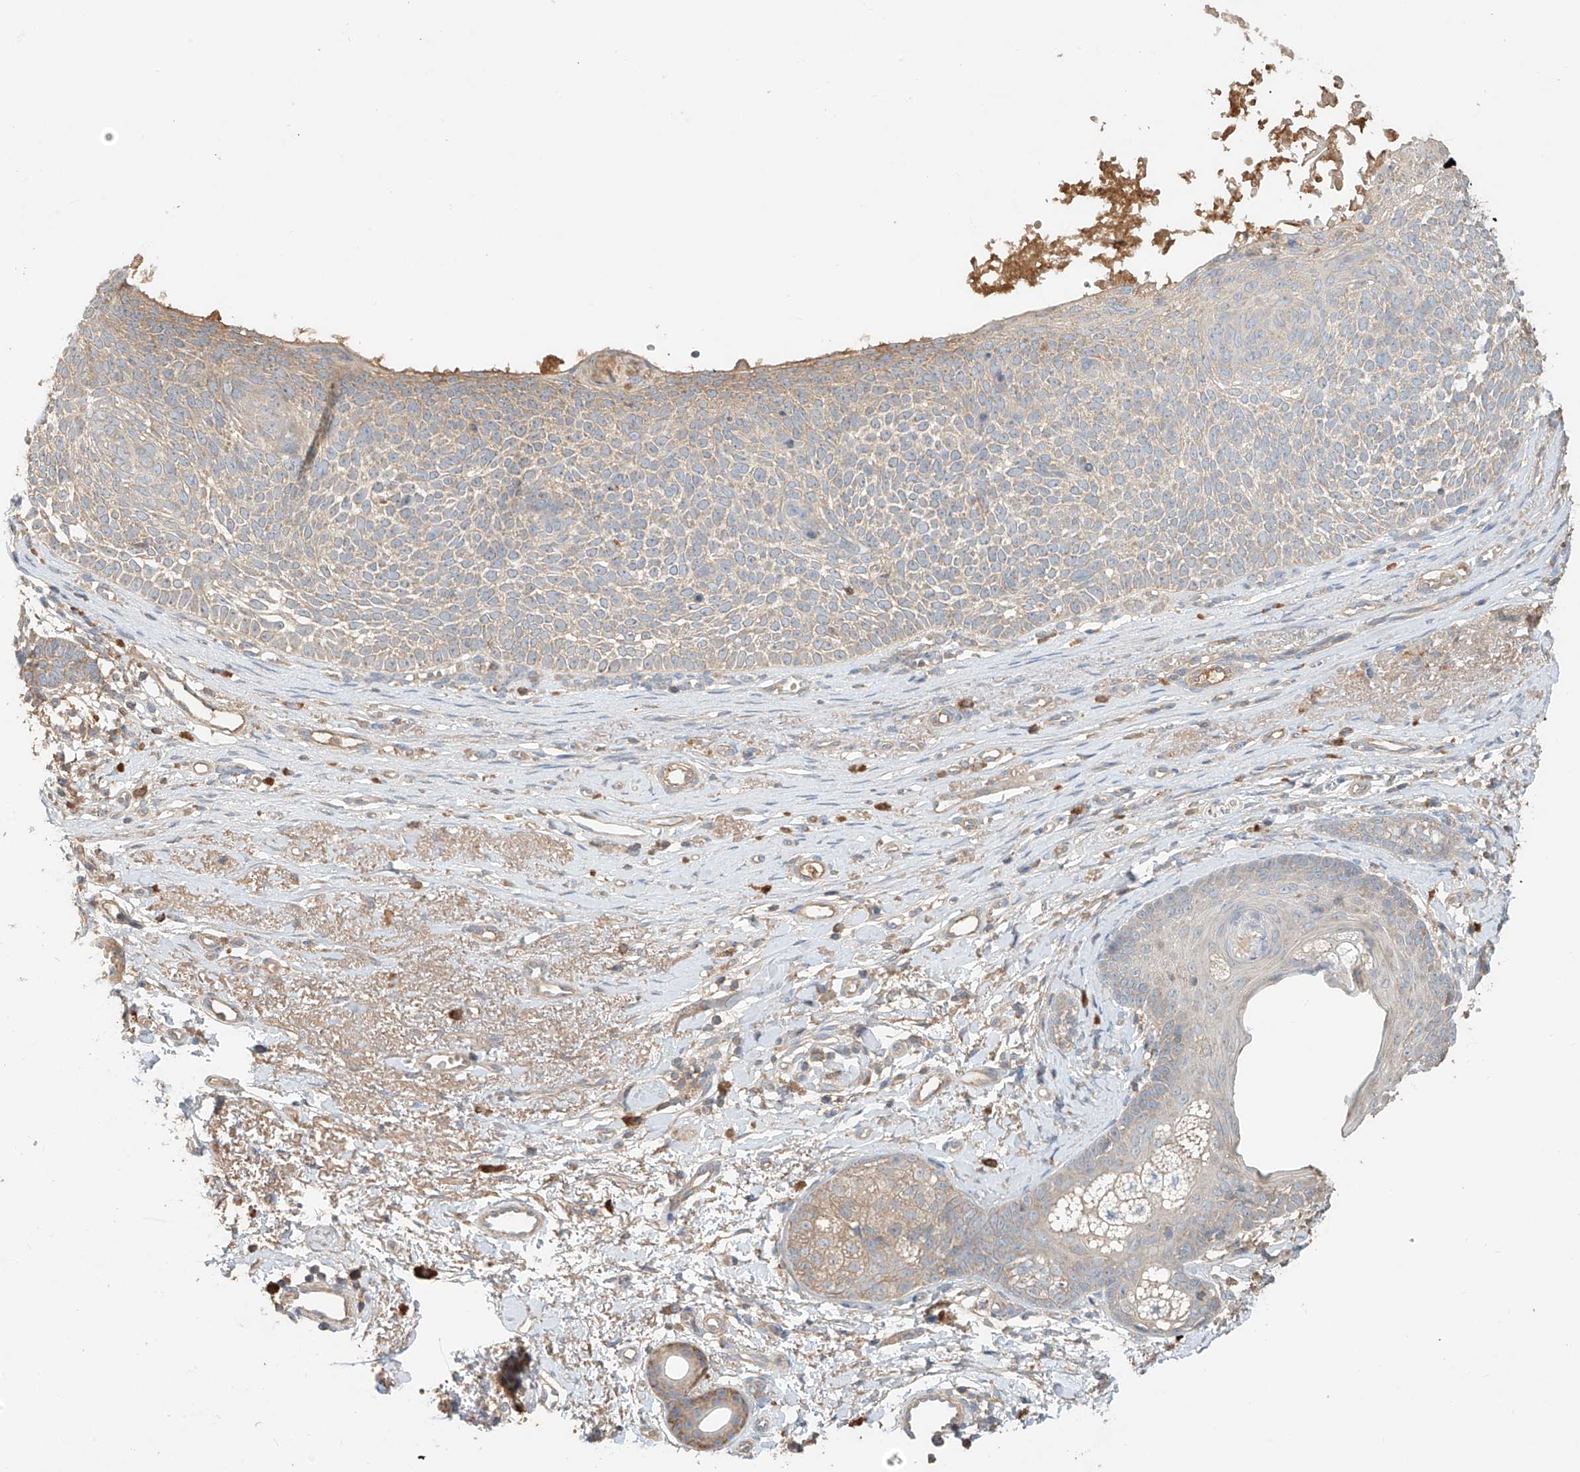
{"staining": {"intensity": "weak", "quantity": "<25%", "location": "cytoplasmic/membranous"}, "tissue": "skin cancer", "cell_type": "Tumor cells", "image_type": "cancer", "snomed": [{"axis": "morphology", "description": "Basal cell carcinoma"}, {"axis": "topography", "description": "Skin"}], "caption": "This image is of skin basal cell carcinoma stained with immunohistochemistry (IHC) to label a protein in brown with the nuclei are counter-stained blue. There is no staining in tumor cells.", "gene": "GNB1L", "patient": {"sex": "female", "age": 81}}